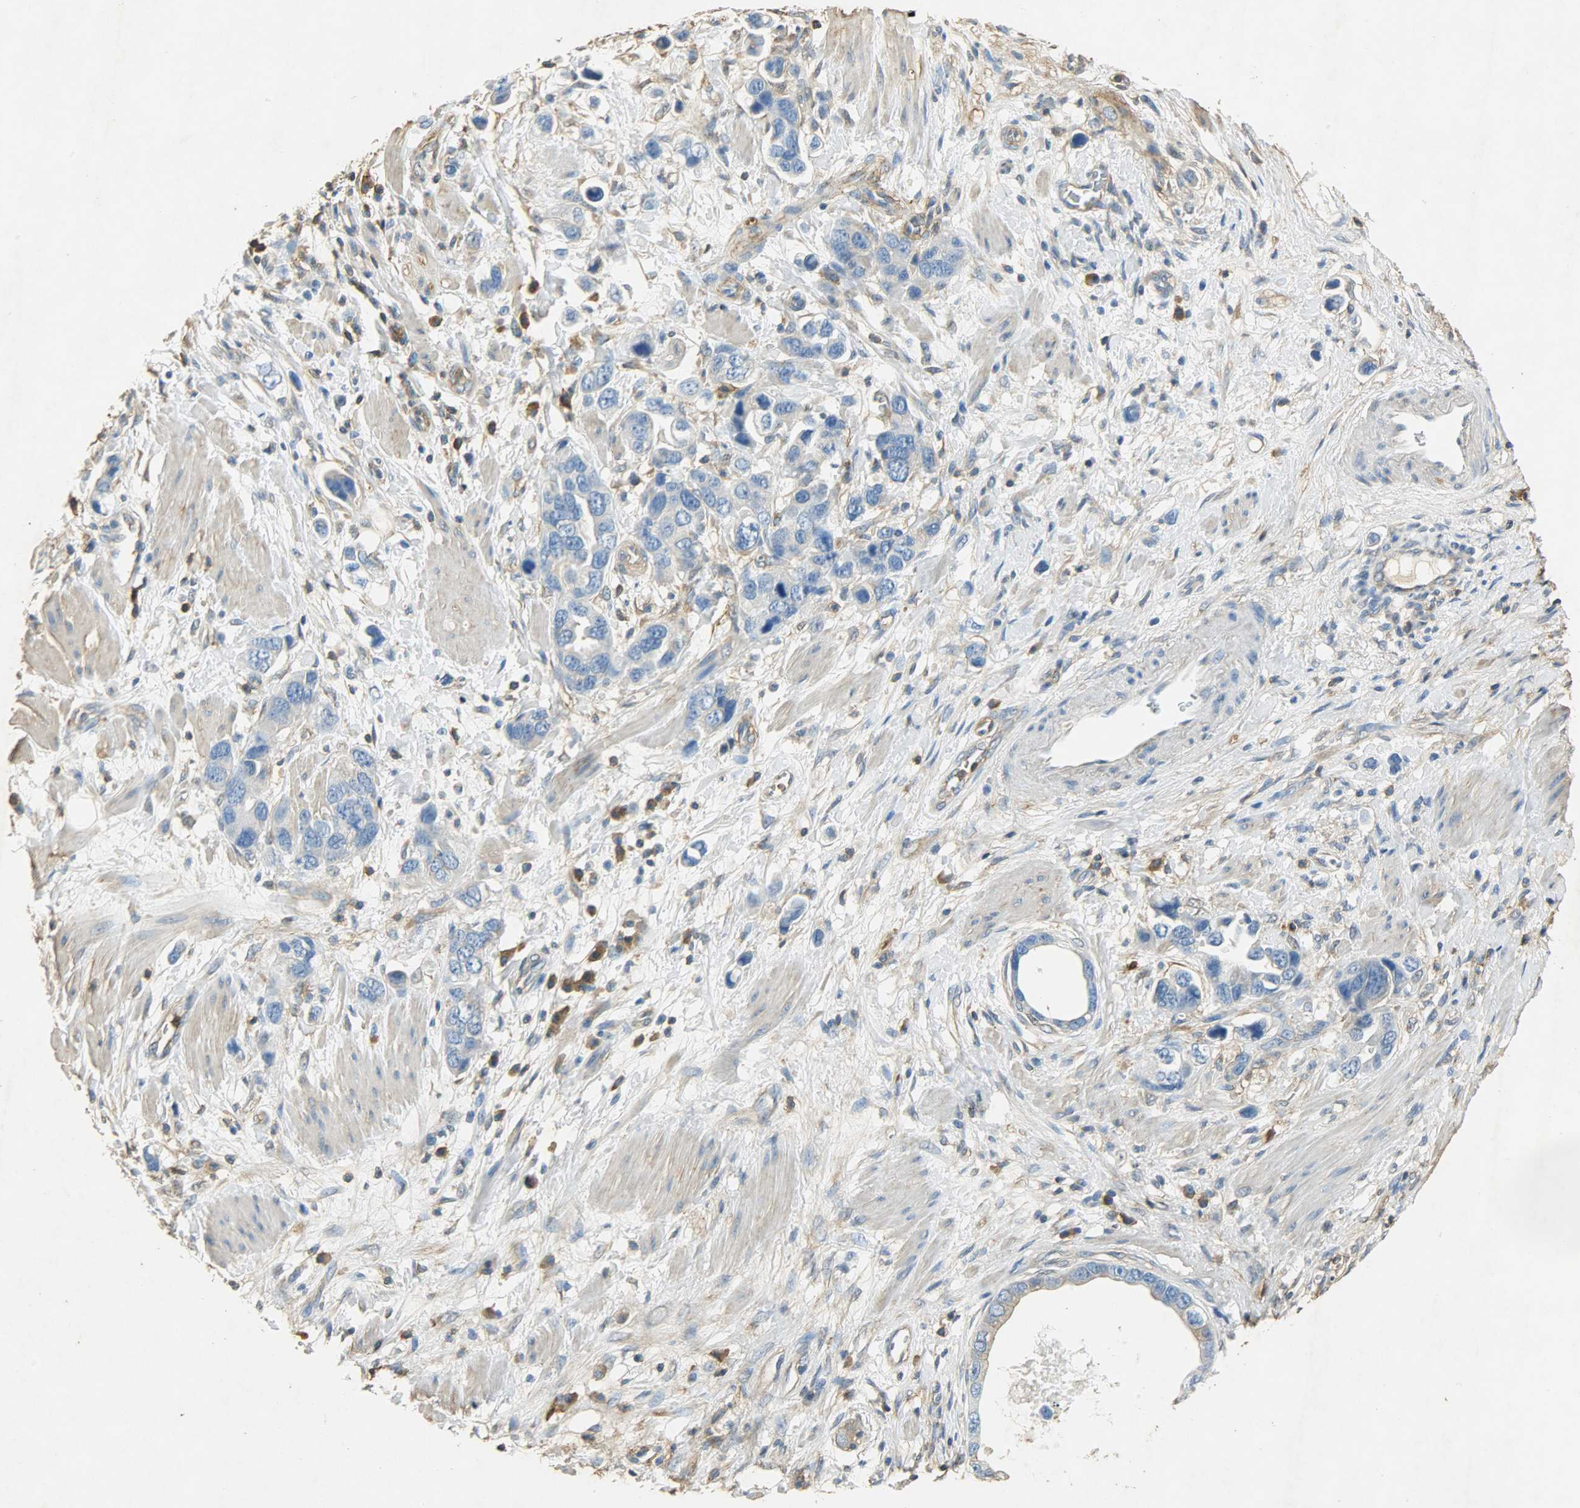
{"staining": {"intensity": "negative", "quantity": "none", "location": "none"}, "tissue": "stomach cancer", "cell_type": "Tumor cells", "image_type": "cancer", "snomed": [{"axis": "morphology", "description": "Adenocarcinoma, NOS"}, {"axis": "topography", "description": "Stomach, lower"}], "caption": "High magnification brightfield microscopy of adenocarcinoma (stomach) stained with DAB (brown) and counterstained with hematoxylin (blue): tumor cells show no significant positivity.", "gene": "ANXA6", "patient": {"sex": "female", "age": 93}}